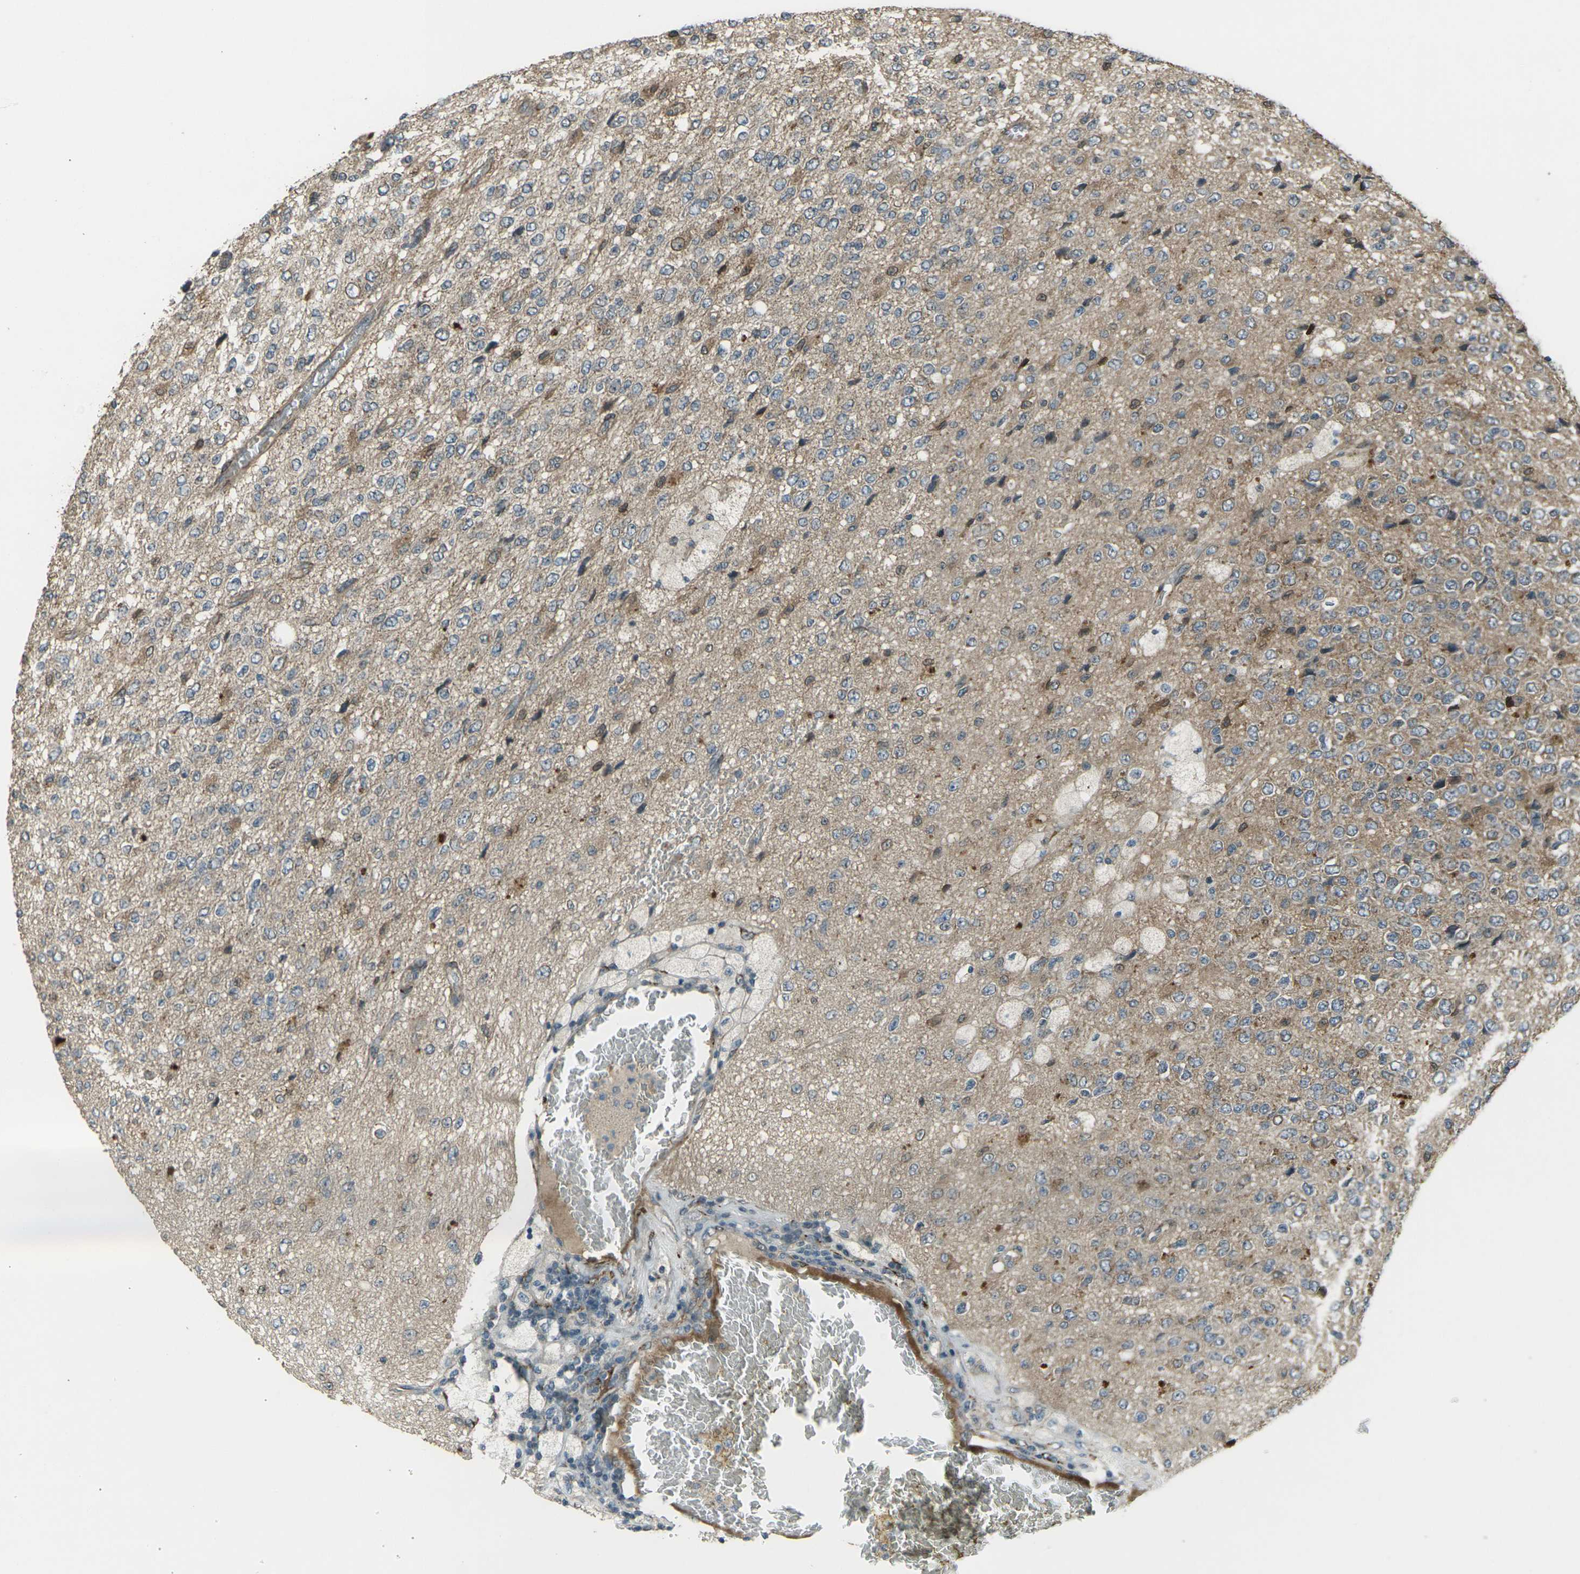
{"staining": {"intensity": "negative", "quantity": "none", "location": "none"}, "tissue": "glioma", "cell_type": "Tumor cells", "image_type": "cancer", "snomed": [{"axis": "morphology", "description": "Glioma, malignant, High grade"}, {"axis": "topography", "description": "pancreas cauda"}], "caption": "This image is of malignant glioma (high-grade) stained with IHC to label a protein in brown with the nuclei are counter-stained blue. There is no positivity in tumor cells. (Brightfield microscopy of DAB immunohistochemistry (IHC) at high magnification).", "gene": "LSMEM1", "patient": {"sex": "male", "age": 60}}